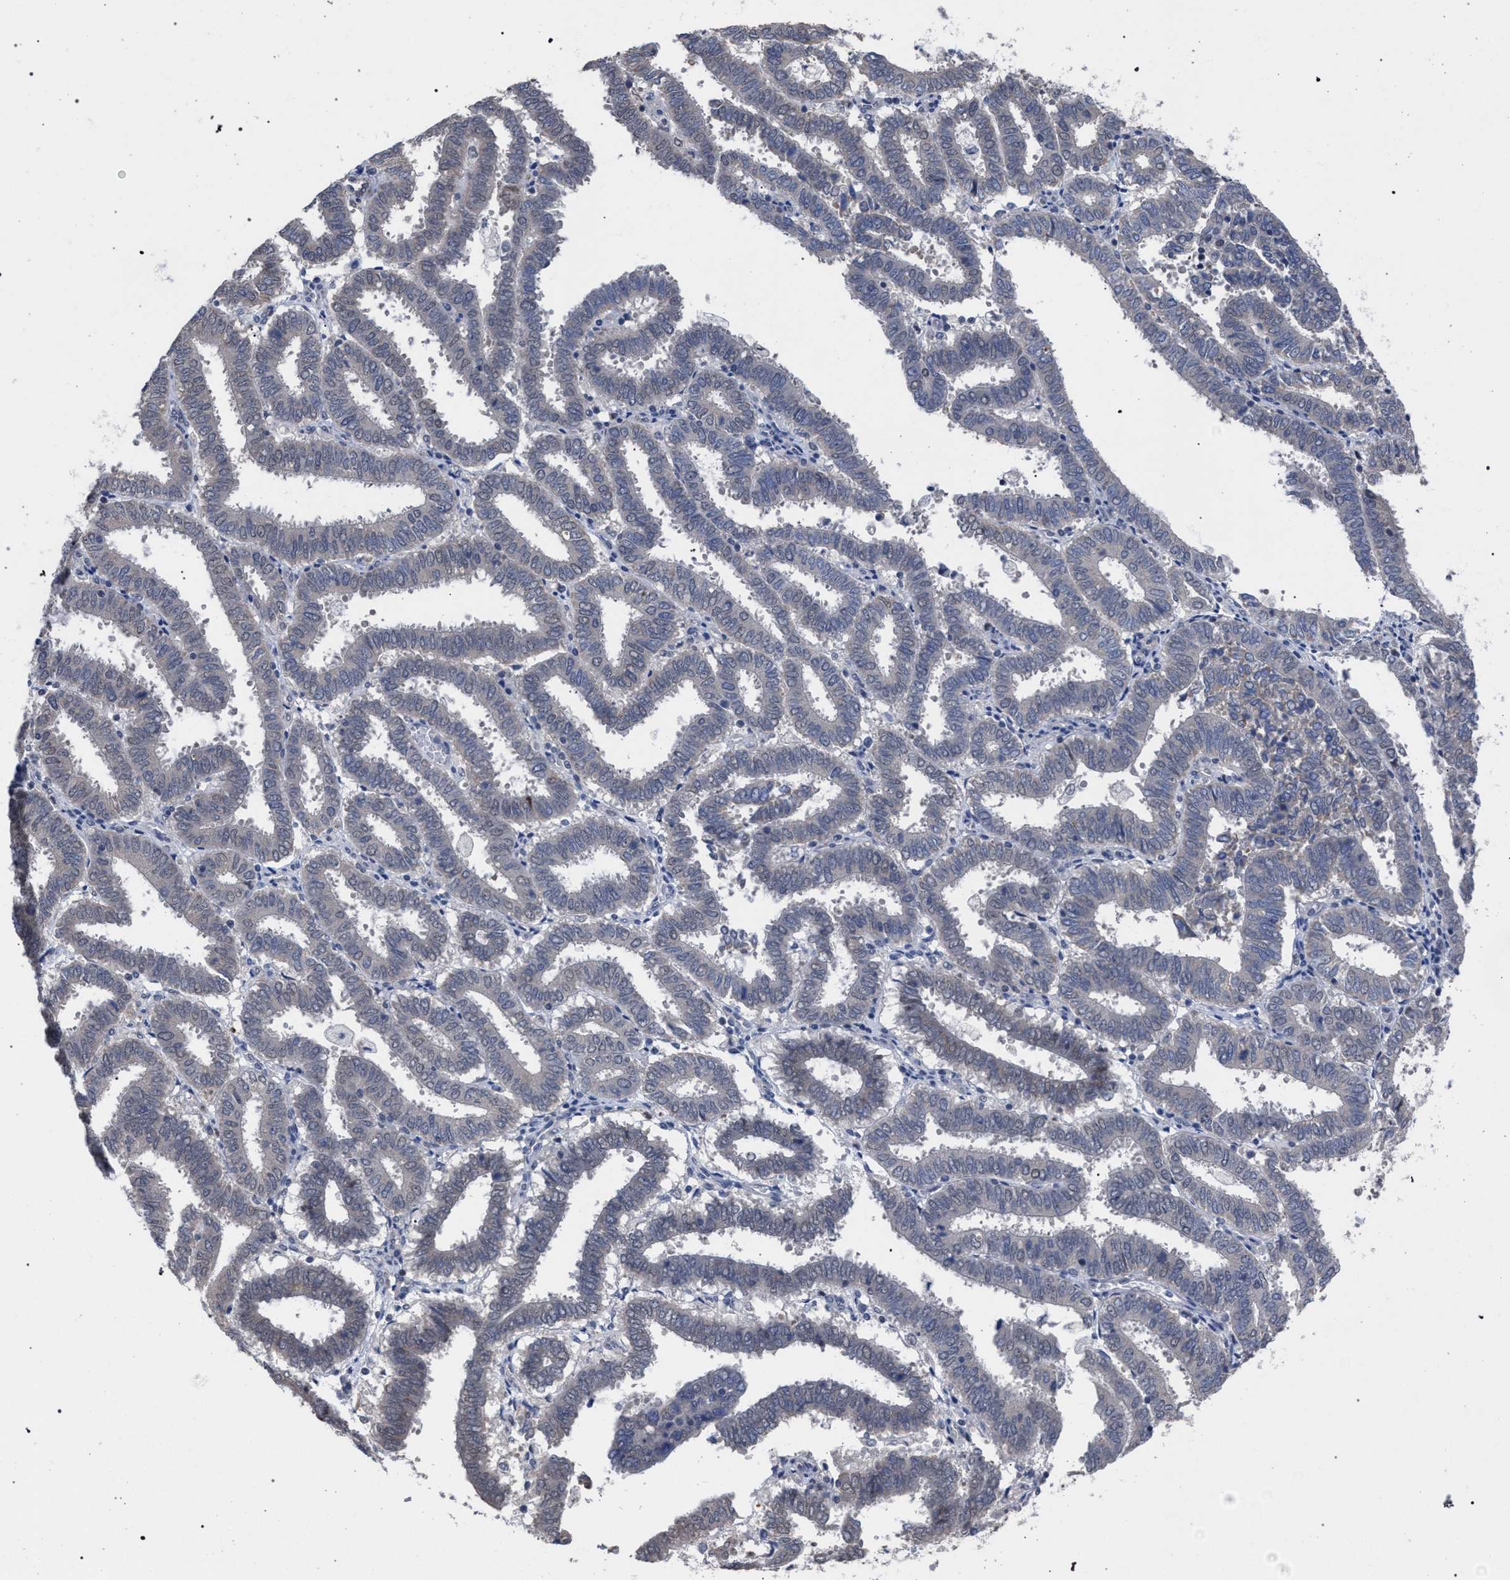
{"staining": {"intensity": "moderate", "quantity": "25%-75%", "location": "cytoplasmic/membranous"}, "tissue": "endometrial cancer", "cell_type": "Tumor cells", "image_type": "cancer", "snomed": [{"axis": "morphology", "description": "Adenocarcinoma, NOS"}, {"axis": "topography", "description": "Uterus"}], "caption": "Immunohistochemistry of adenocarcinoma (endometrial) demonstrates medium levels of moderate cytoplasmic/membranous positivity in about 25%-75% of tumor cells.", "gene": "GOLGA2", "patient": {"sex": "female", "age": 83}}